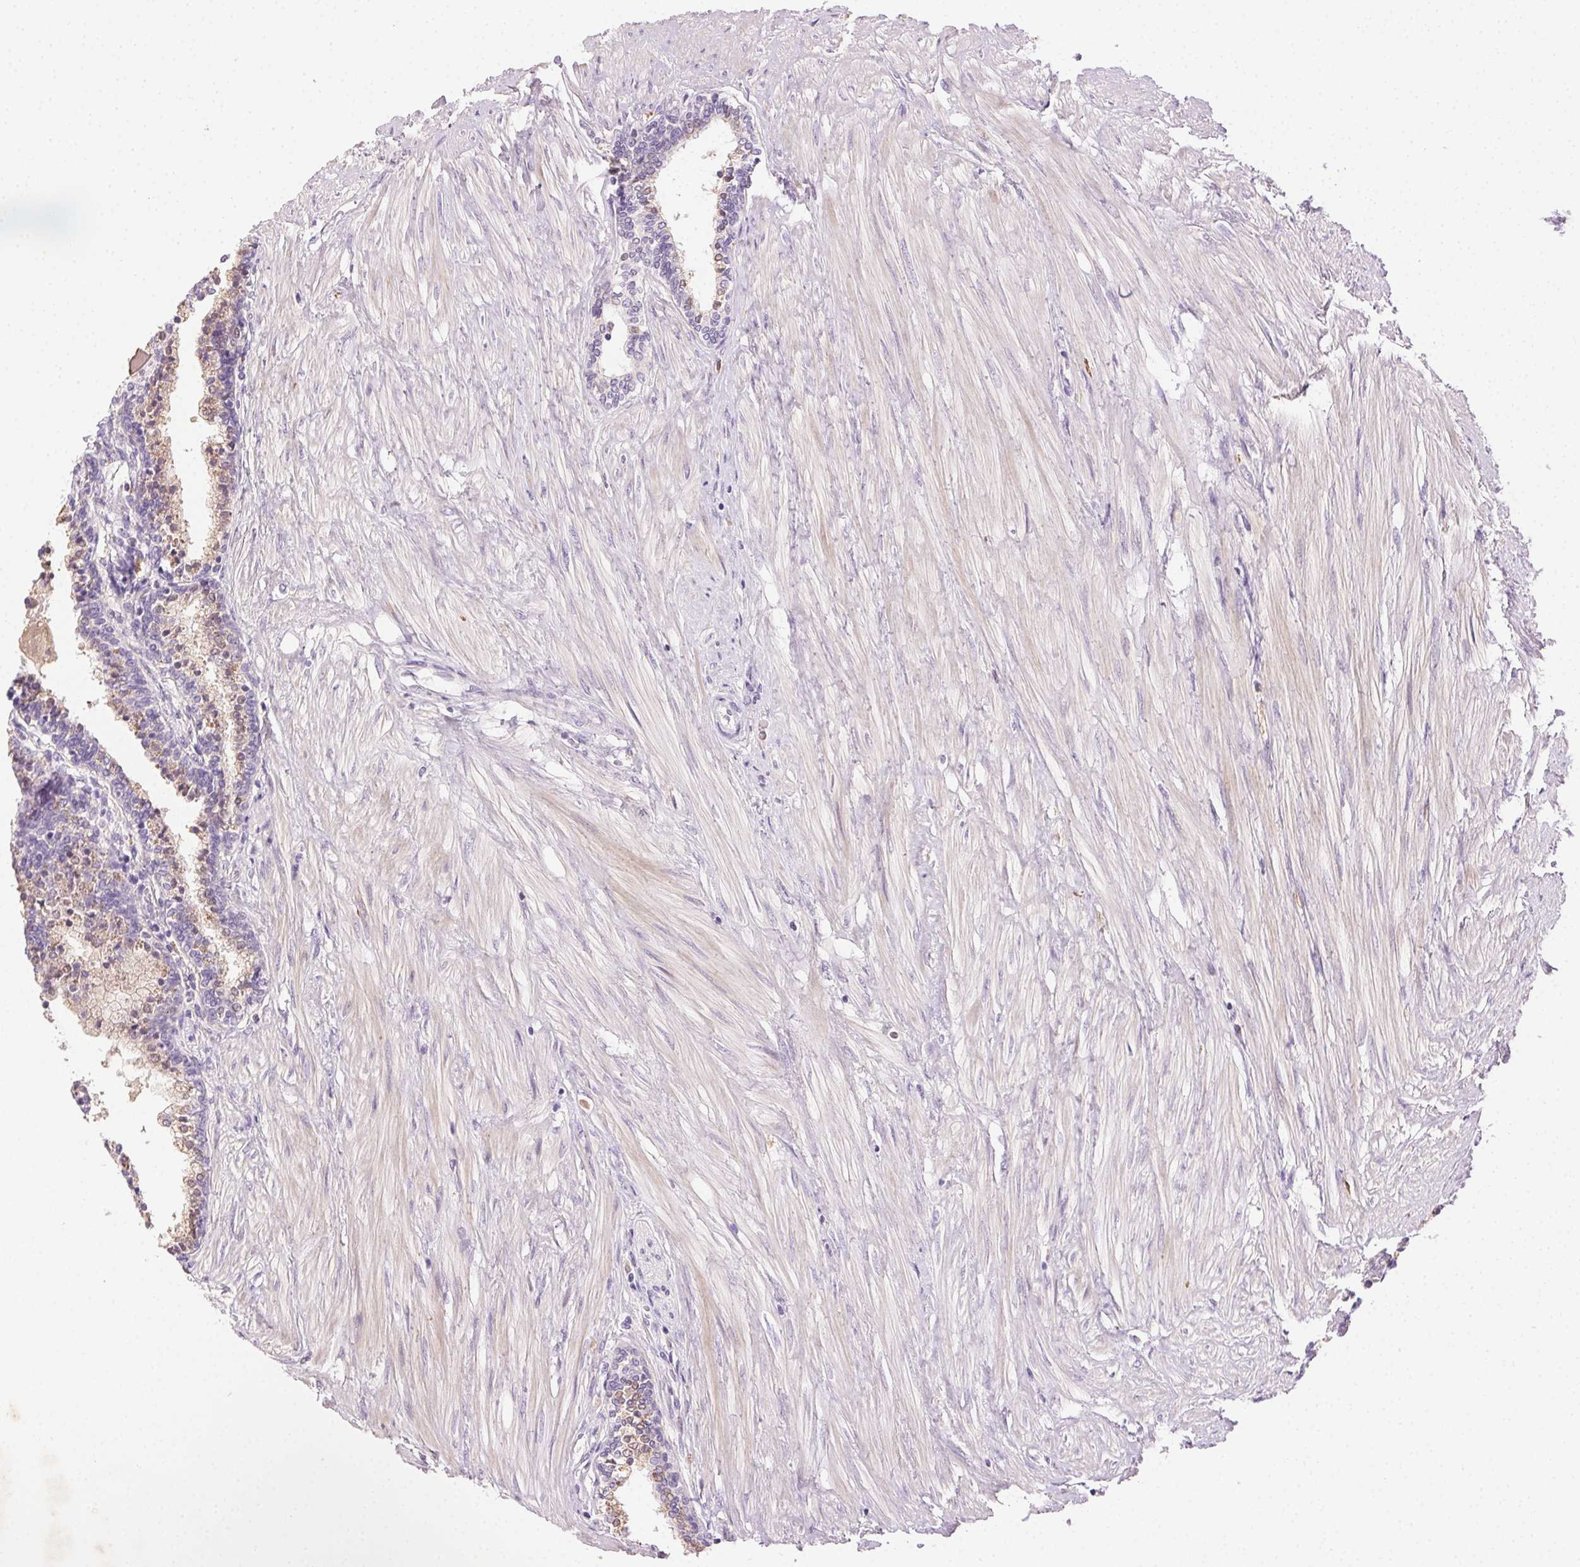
{"staining": {"intensity": "weak", "quantity": "<25%", "location": "cytoplasmic/membranous"}, "tissue": "prostate", "cell_type": "Glandular cells", "image_type": "normal", "snomed": [{"axis": "morphology", "description": "Normal tissue, NOS"}, {"axis": "topography", "description": "Prostate"}], "caption": "This is a micrograph of IHC staining of normal prostate, which shows no expression in glandular cells.", "gene": "BPIFB2", "patient": {"sex": "male", "age": 55}}